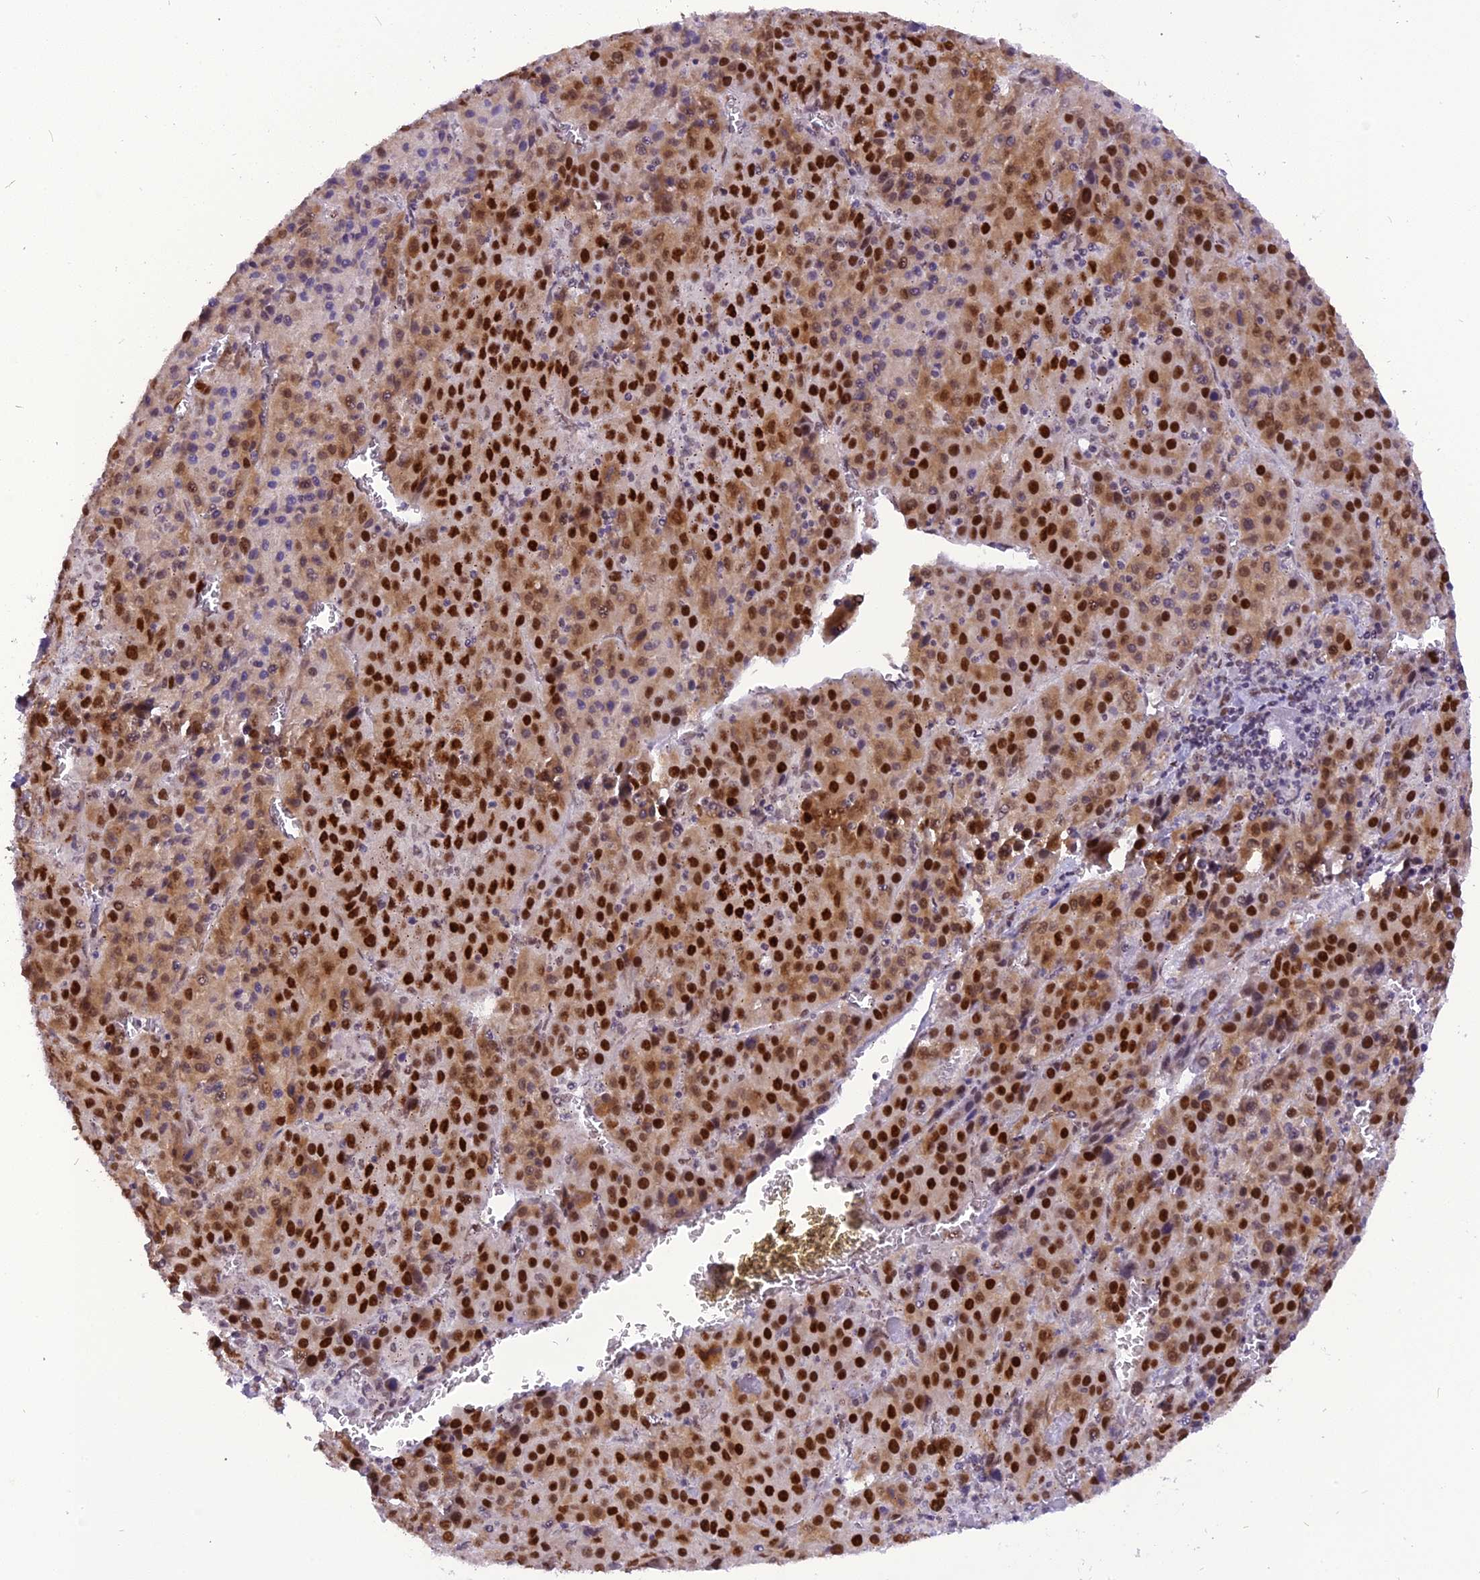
{"staining": {"intensity": "strong", "quantity": ">75%", "location": "nuclear"}, "tissue": "liver cancer", "cell_type": "Tumor cells", "image_type": "cancer", "snomed": [{"axis": "morphology", "description": "Carcinoma, Hepatocellular, NOS"}, {"axis": "topography", "description": "Liver"}], "caption": "Brown immunohistochemical staining in liver cancer demonstrates strong nuclear expression in about >75% of tumor cells.", "gene": "IRF2BP1", "patient": {"sex": "female", "age": 53}}